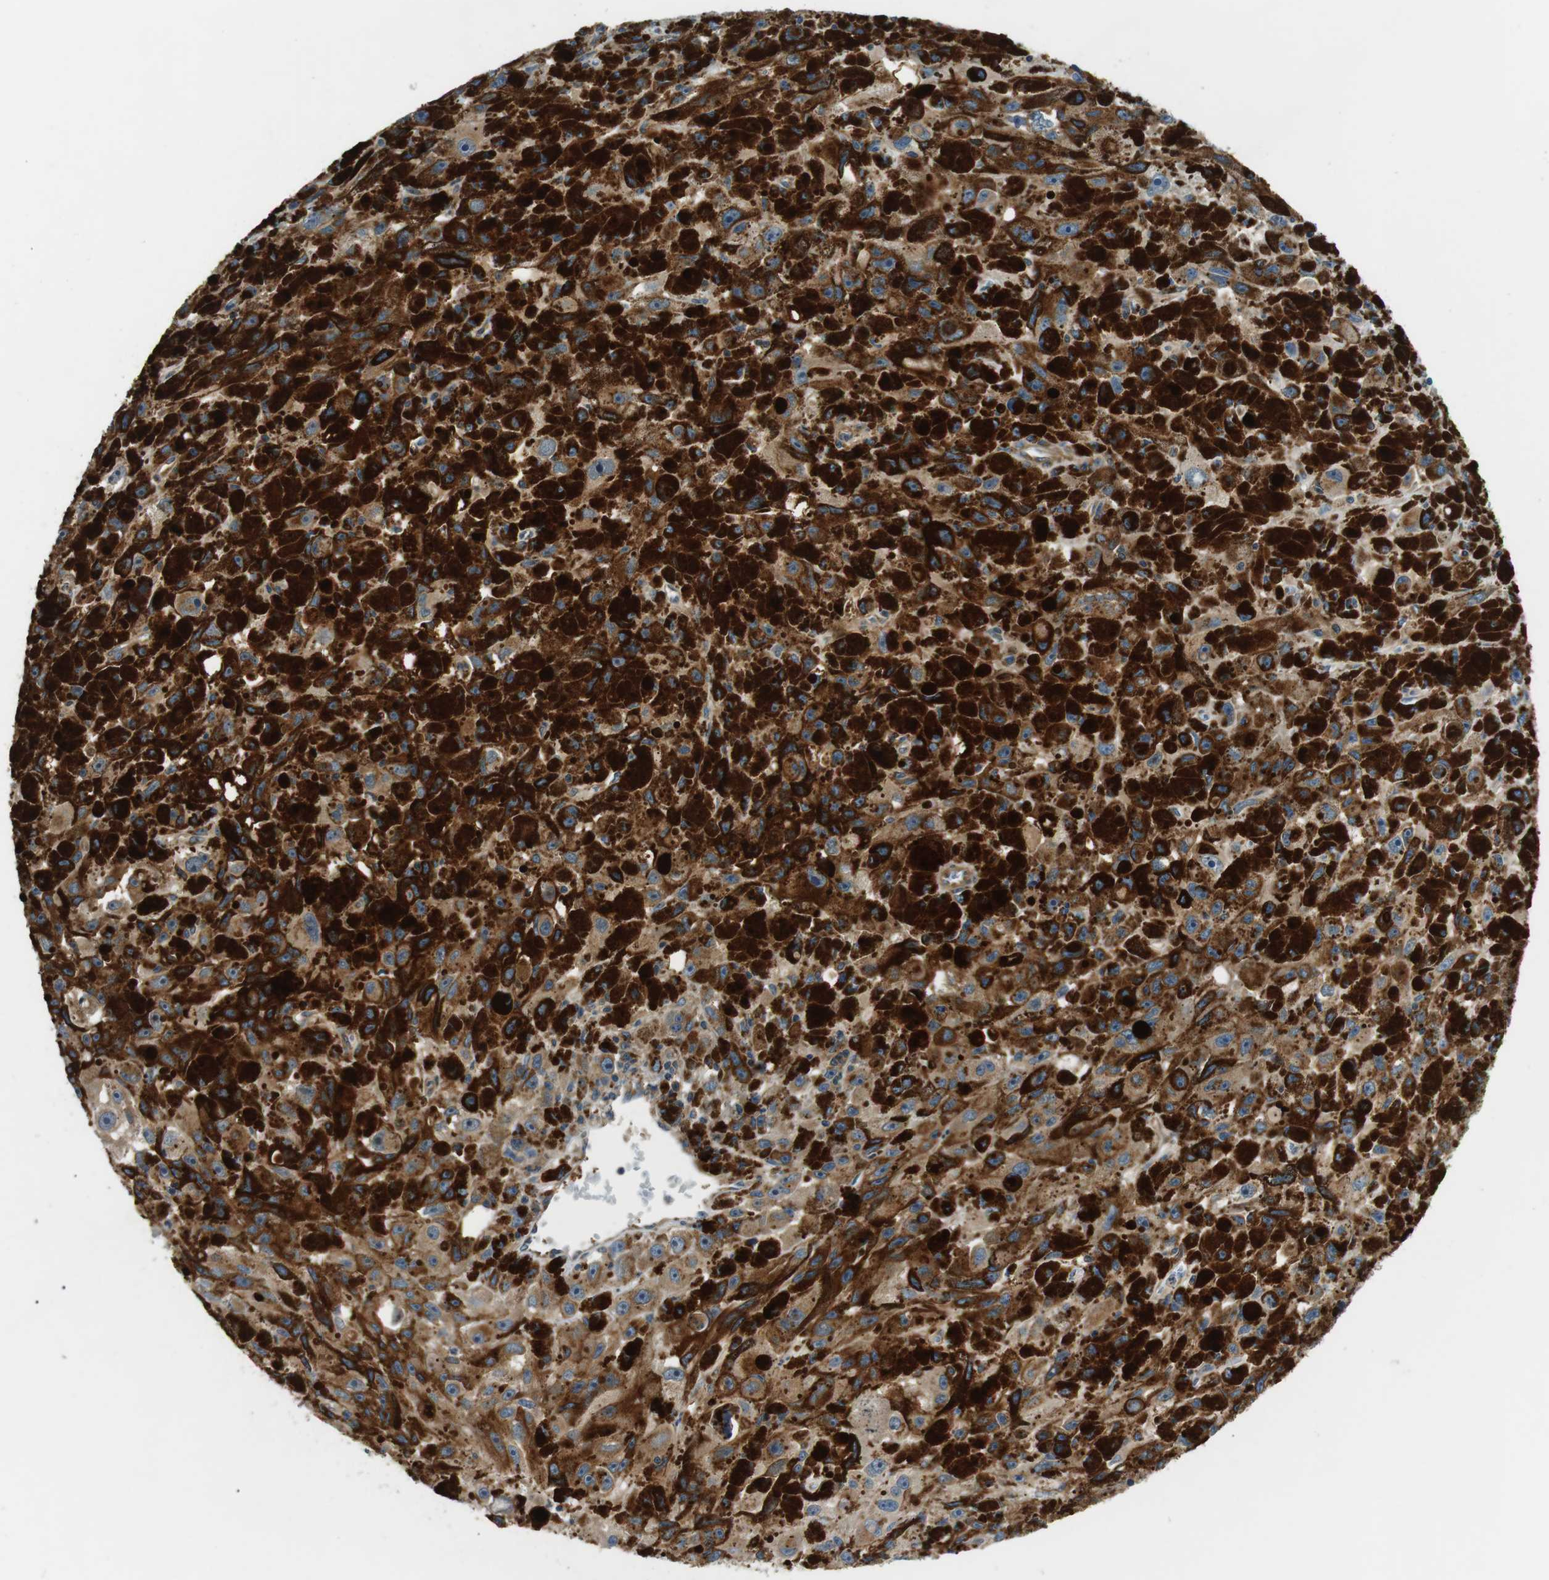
{"staining": {"intensity": "weak", "quantity": ">75%", "location": "cytoplasmic/membranous"}, "tissue": "melanoma", "cell_type": "Tumor cells", "image_type": "cancer", "snomed": [{"axis": "morphology", "description": "Malignant melanoma, NOS"}, {"axis": "topography", "description": "Skin"}], "caption": "Immunohistochemical staining of melanoma demonstrates low levels of weak cytoplasmic/membranous staining in approximately >75% of tumor cells. The protein of interest is shown in brown color, while the nuclei are stained blue.", "gene": "DIPK1A", "patient": {"sex": "female", "age": 104}}